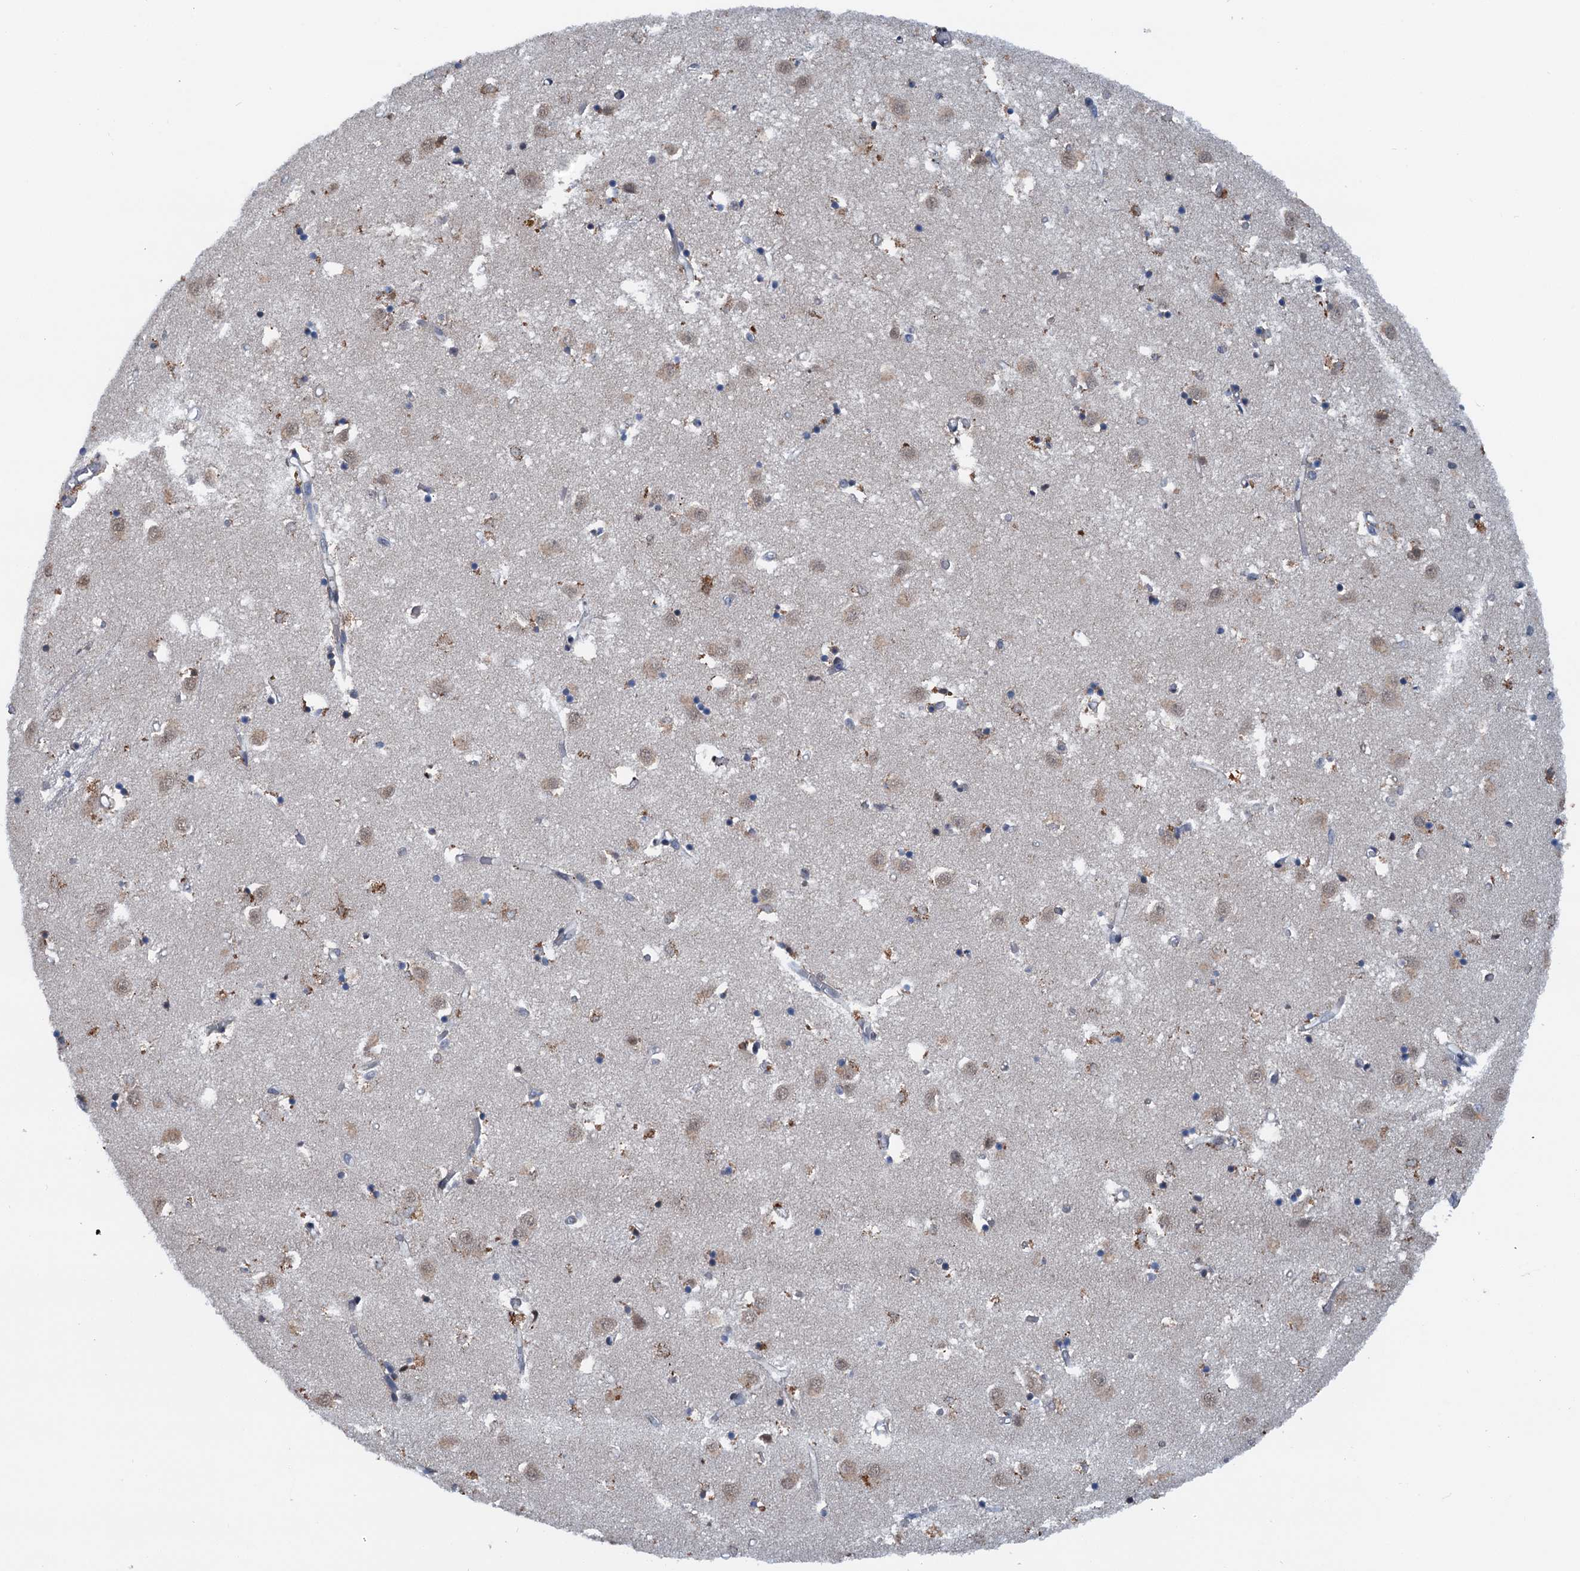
{"staining": {"intensity": "moderate", "quantity": "<25%", "location": "cytoplasmic/membranous"}, "tissue": "caudate", "cell_type": "Glial cells", "image_type": "normal", "snomed": [{"axis": "morphology", "description": "Normal tissue, NOS"}, {"axis": "topography", "description": "Lateral ventricle wall"}], "caption": "This image exhibits unremarkable caudate stained with immunohistochemistry (IHC) to label a protein in brown. The cytoplasmic/membranous of glial cells show moderate positivity for the protein. Nuclei are counter-stained blue.", "gene": "SHLD1", "patient": {"sex": "male", "age": 70}}